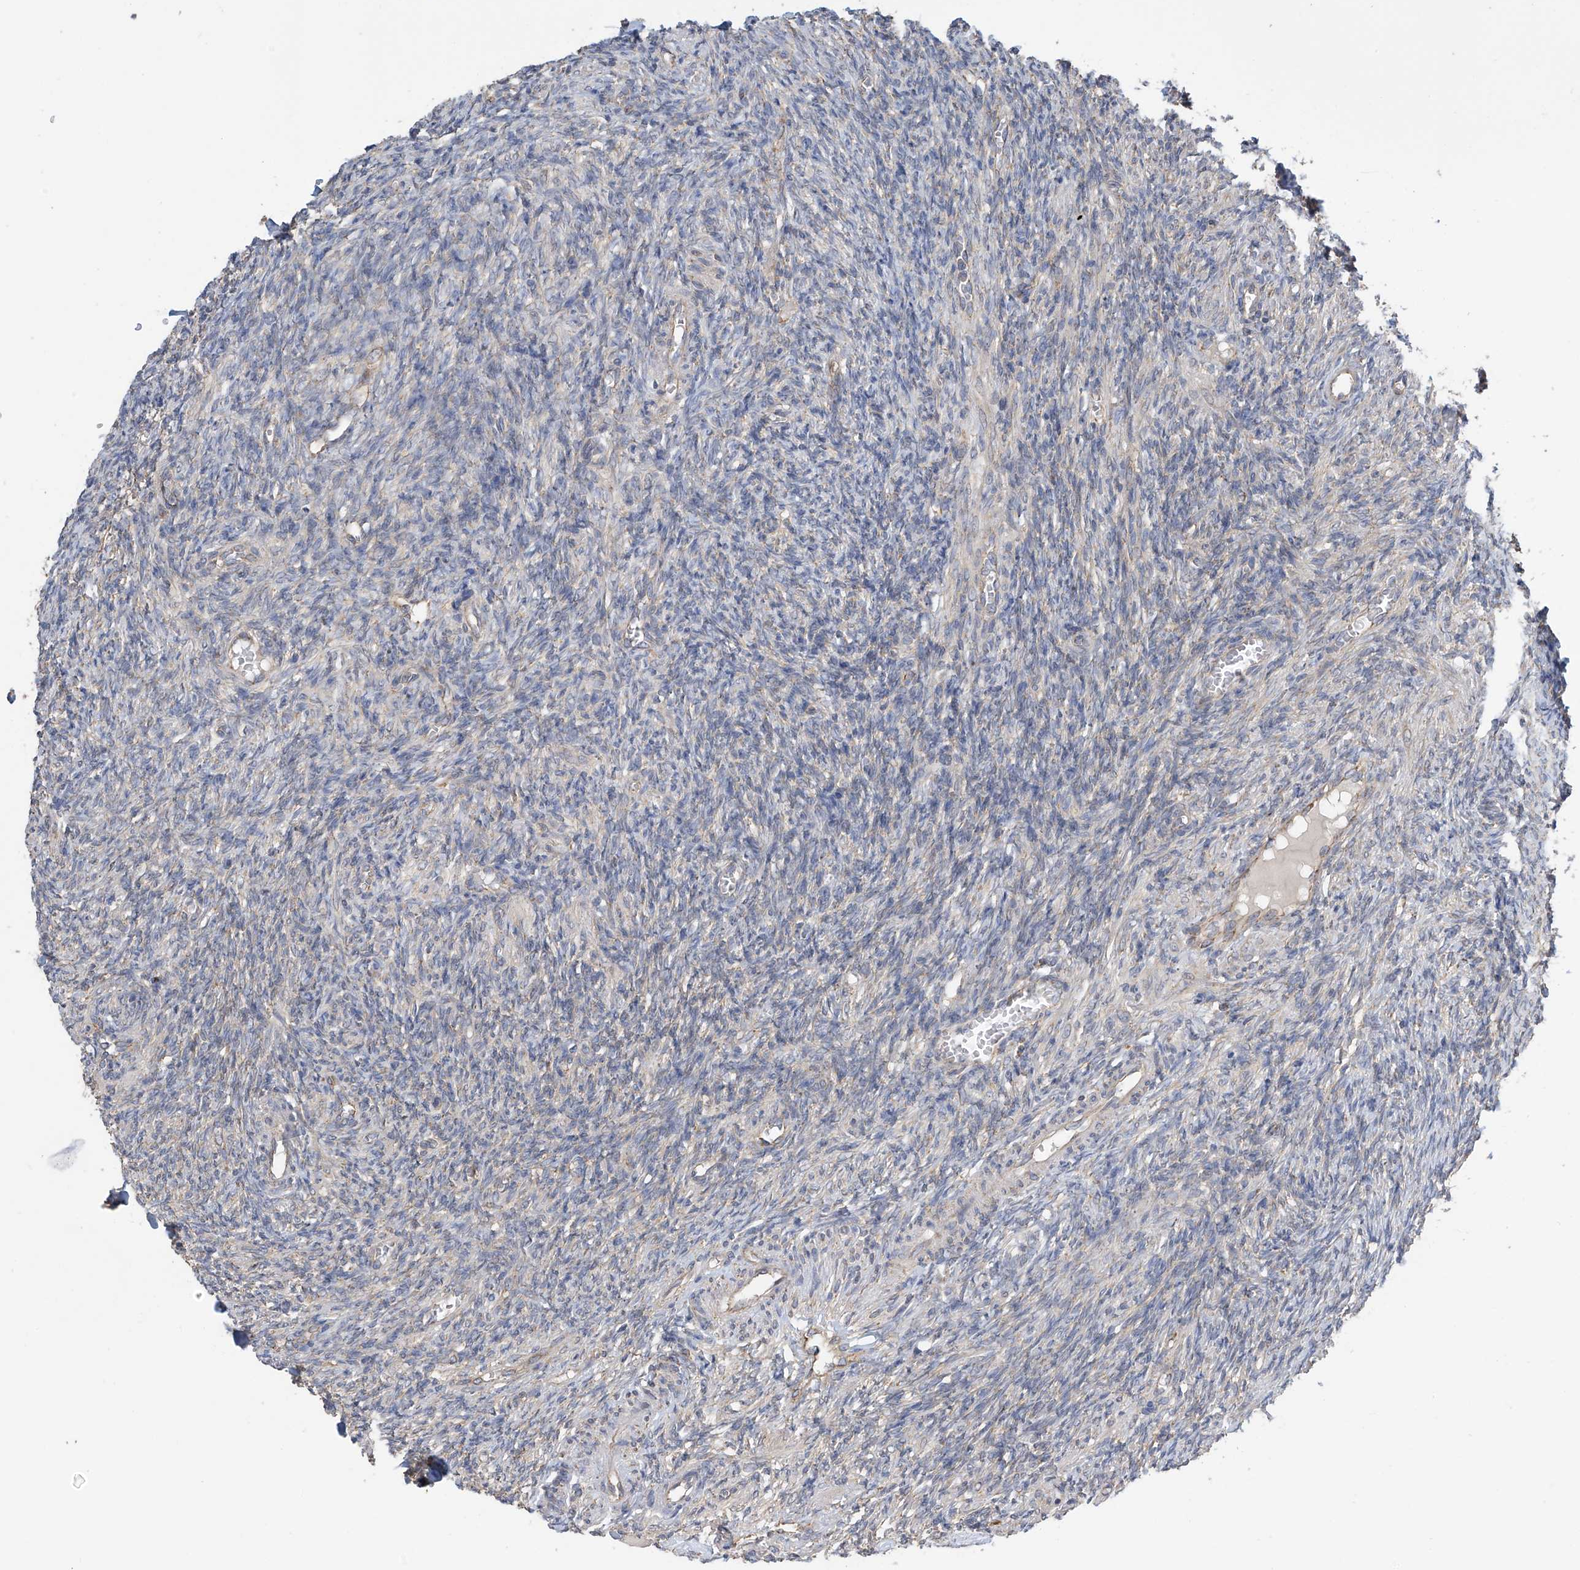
{"staining": {"intensity": "negative", "quantity": "none", "location": "none"}, "tissue": "ovary", "cell_type": "Ovarian stroma cells", "image_type": "normal", "snomed": [{"axis": "morphology", "description": "Normal tissue, NOS"}, {"axis": "topography", "description": "Ovary"}], "caption": "Immunohistochemistry (IHC) histopathology image of normal human ovary stained for a protein (brown), which exhibits no expression in ovarian stroma cells.", "gene": "PNPT1", "patient": {"sex": "female", "age": 27}}